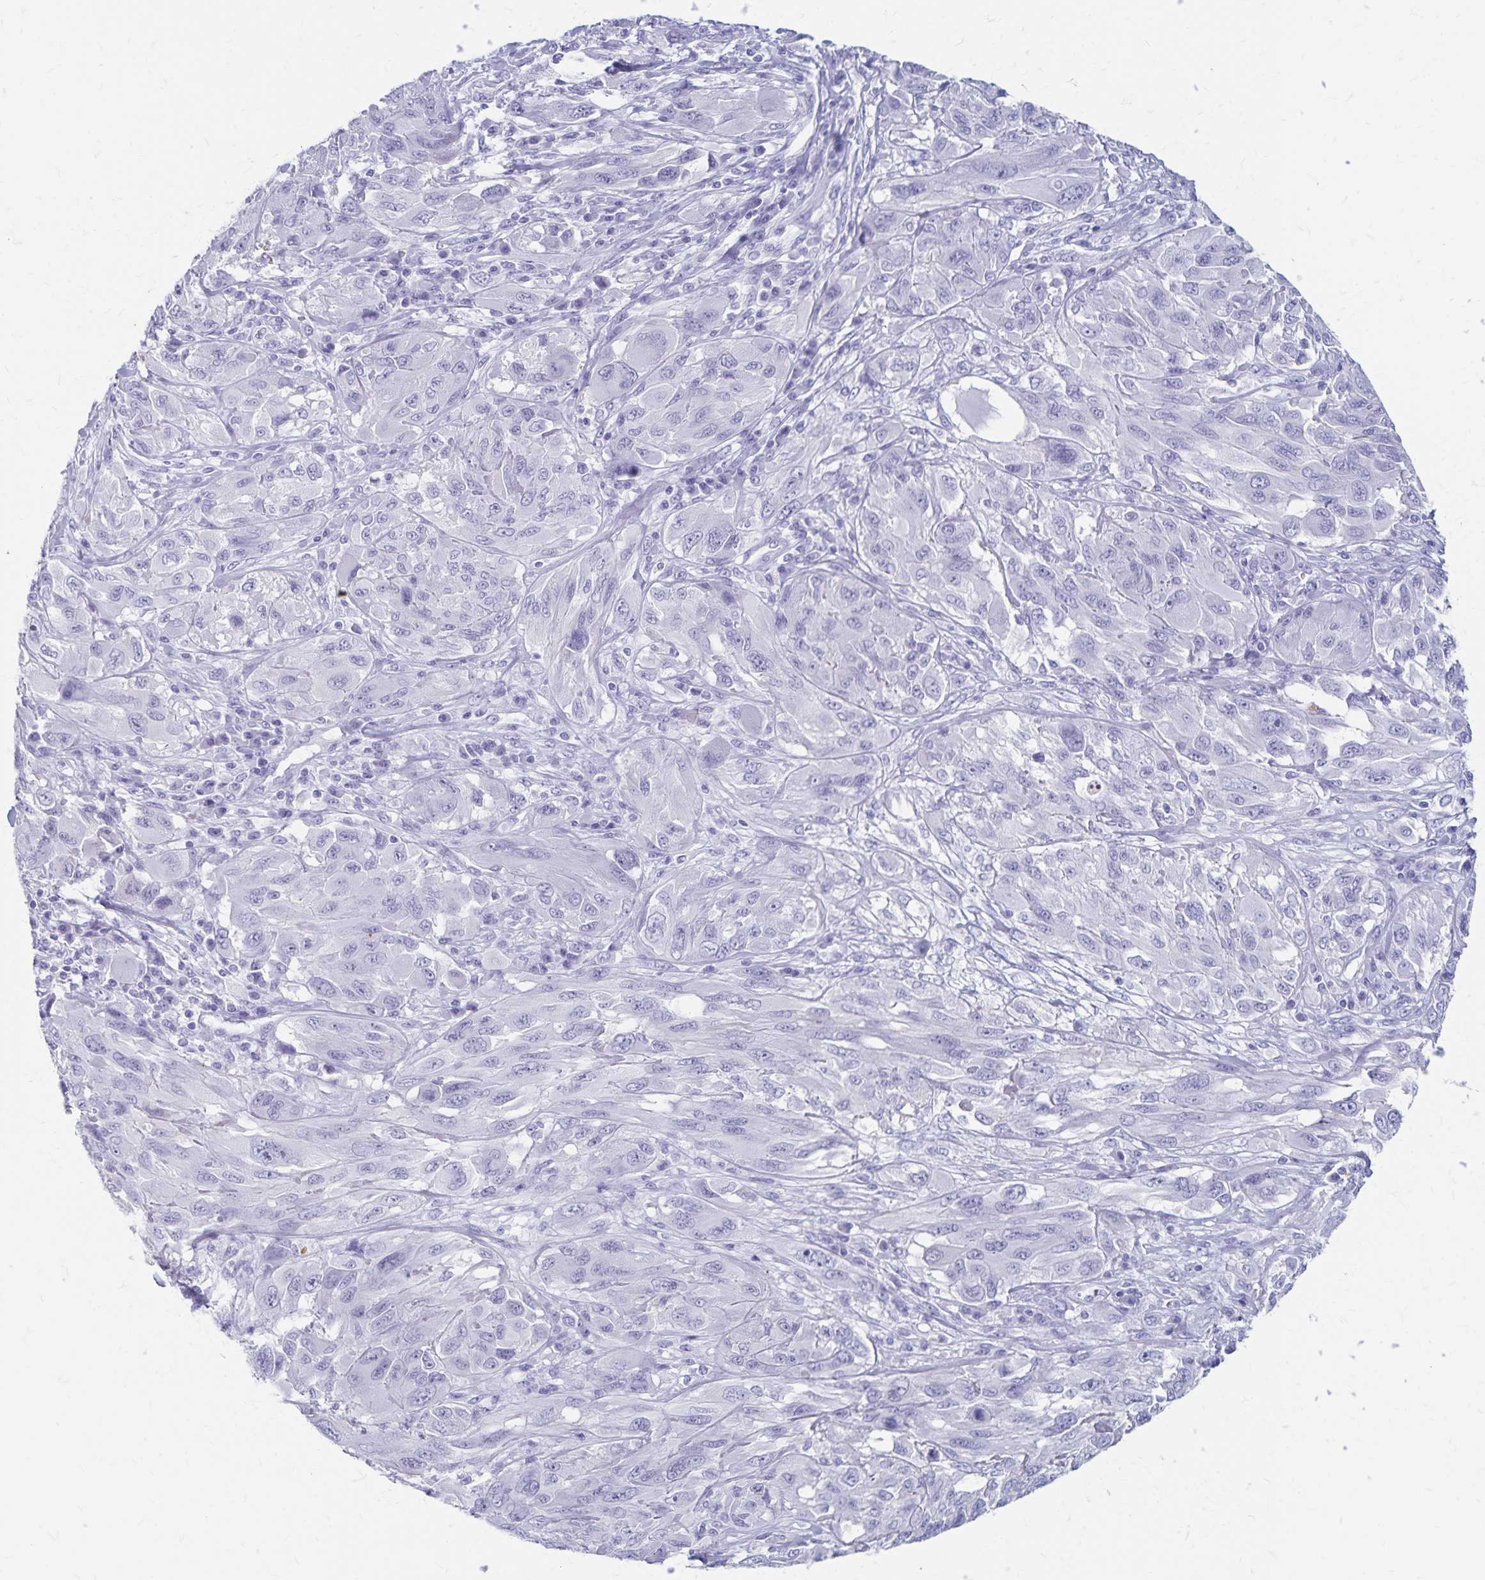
{"staining": {"intensity": "negative", "quantity": "none", "location": "none"}, "tissue": "melanoma", "cell_type": "Tumor cells", "image_type": "cancer", "snomed": [{"axis": "morphology", "description": "Malignant melanoma, NOS"}, {"axis": "topography", "description": "Skin"}], "caption": "The histopathology image displays no significant staining in tumor cells of melanoma.", "gene": "GPBAR1", "patient": {"sex": "female", "age": 91}}